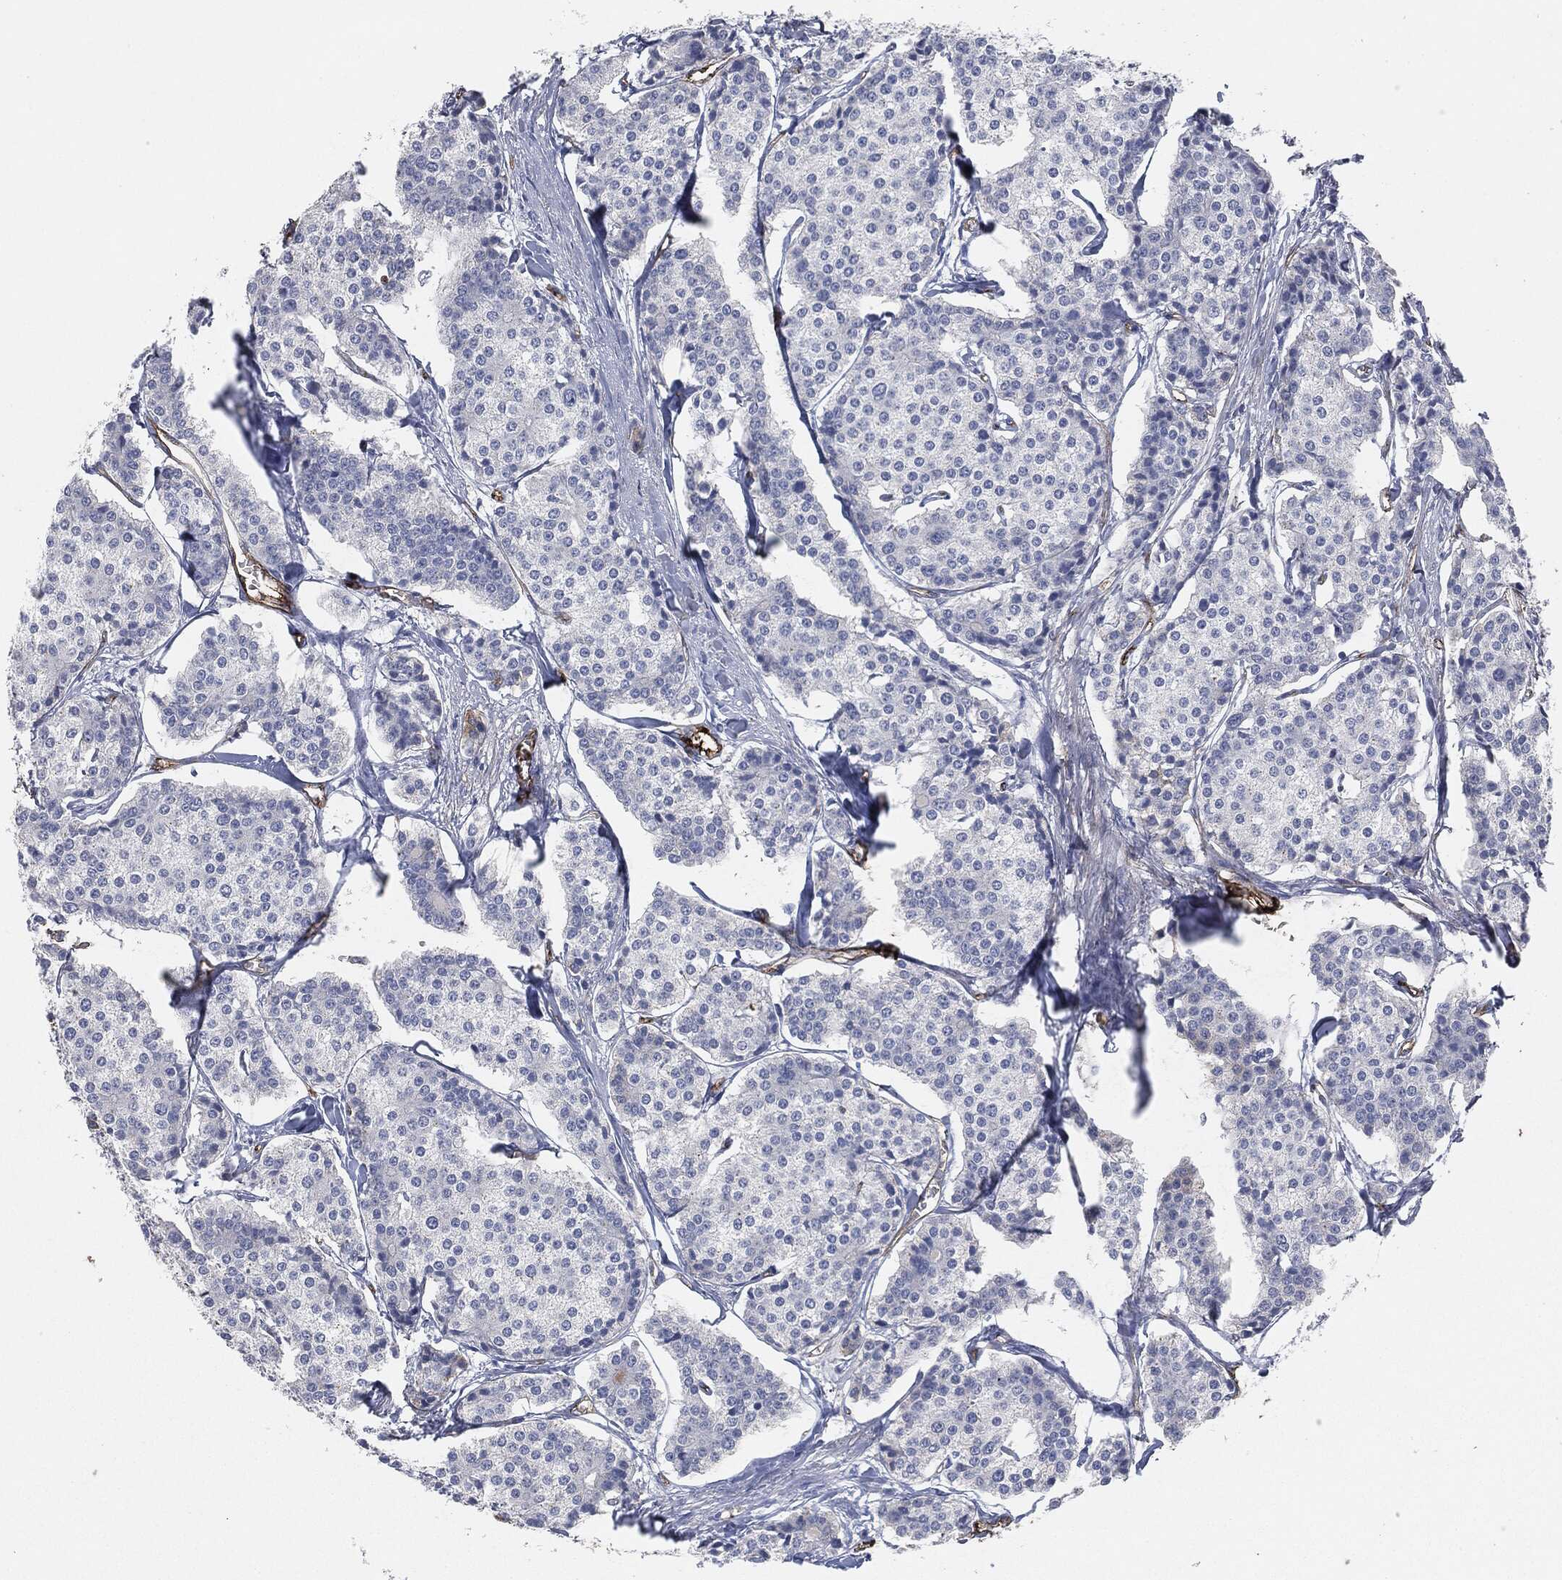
{"staining": {"intensity": "negative", "quantity": "none", "location": "none"}, "tissue": "carcinoid", "cell_type": "Tumor cells", "image_type": "cancer", "snomed": [{"axis": "morphology", "description": "Carcinoid, malignant, NOS"}, {"axis": "topography", "description": "Small intestine"}], "caption": "High magnification brightfield microscopy of carcinoid stained with DAB (3,3'-diaminobenzidine) (brown) and counterstained with hematoxylin (blue): tumor cells show no significant expression.", "gene": "APOB", "patient": {"sex": "female", "age": 65}}